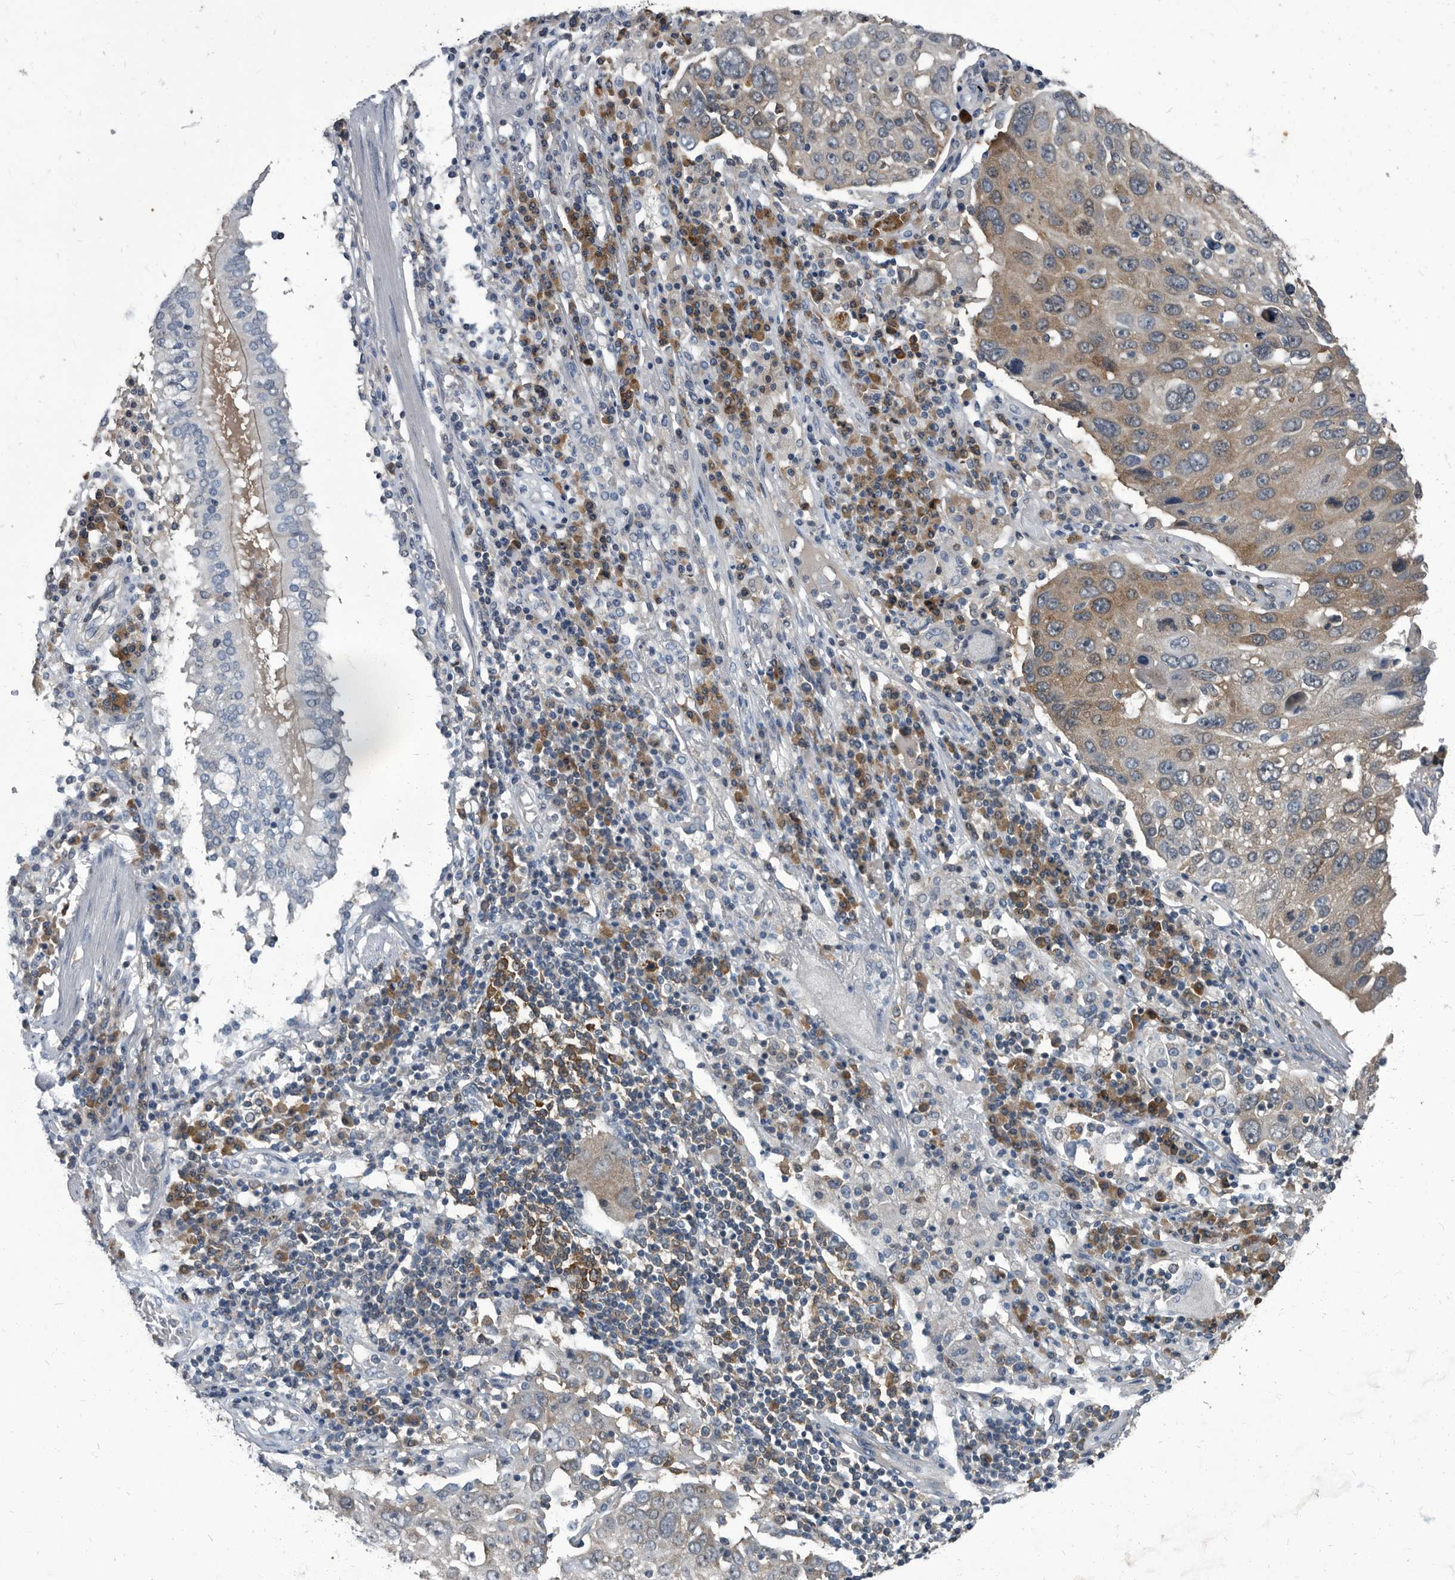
{"staining": {"intensity": "weak", "quantity": "<25%", "location": "cytoplasmic/membranous"}, "tissue": "lung cancer", "cell_type": "Tumor cells", "image_type": "cancer", "snomed": [{"axis": "morphology", "description": "Squamous cell carcinoma, NOS"}, {"axis": "topography", "description": "Lung"}], "caption": "This is an immunohistochemistry (IHC) photomicrograph of human lung cancer (squamous cell carcinoma). There is no positivity in tumor cells.", "gene": "CDV3", "patient": {"sex": "male", "age": 65}}